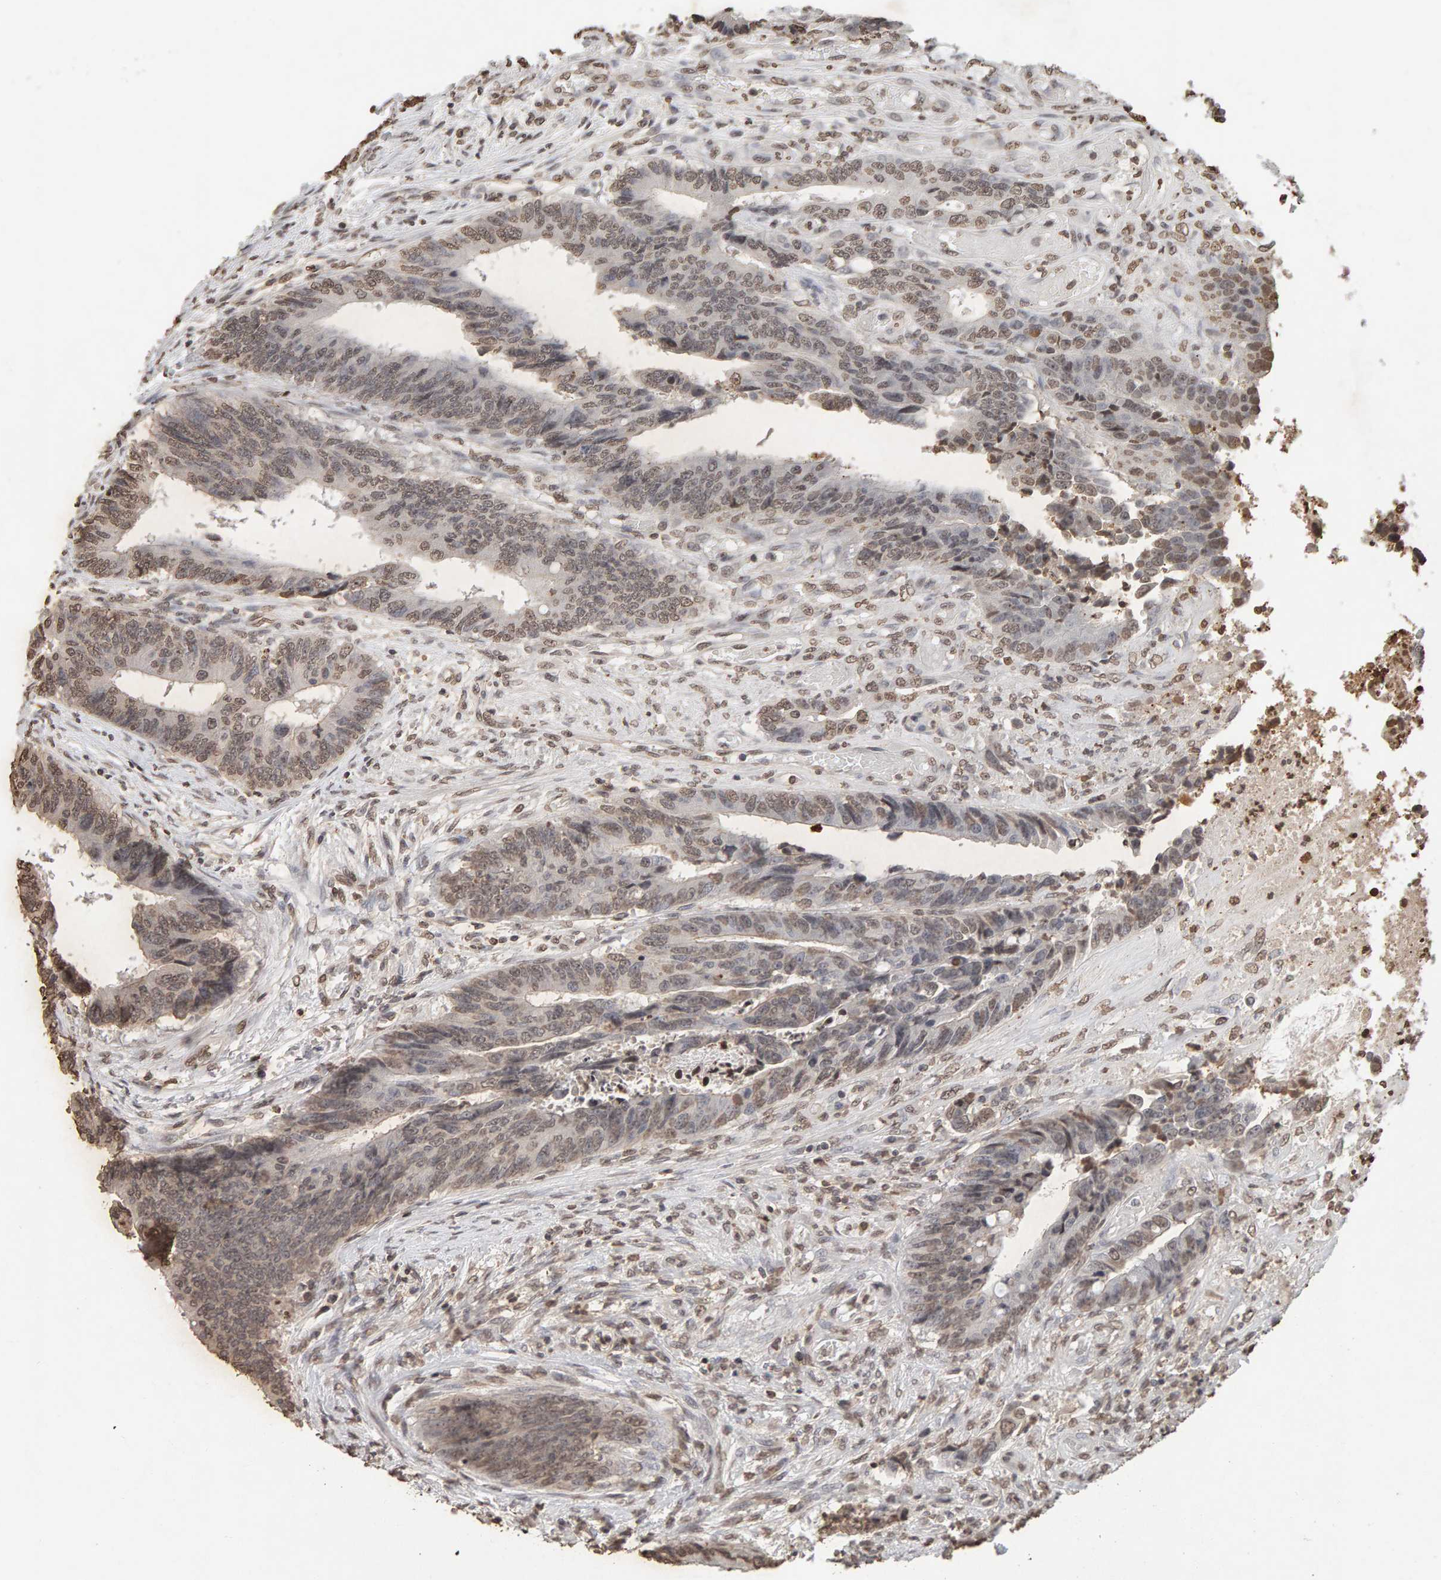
{"staining": {"intensity": "weak", "quantity": ">75%", "location": "nuclear"}, "tissue": "colorectal cancer", "cell_type": "Tumor cells", "image_type": "cancer", "snomed": [{"axis": "morphology", "description": "Adenocarcinoma, NOS"}, {"axis": "topography", "description": "Rectum"}], "caption": "This is a photomicrograph of immunohistochemistry staining of colorectal adenocarcinoma, which shows weak positivity in the nuclear of tumor cells.", "gene": "DNAJB5", "patient": {"sex": "male", "age": 84}}